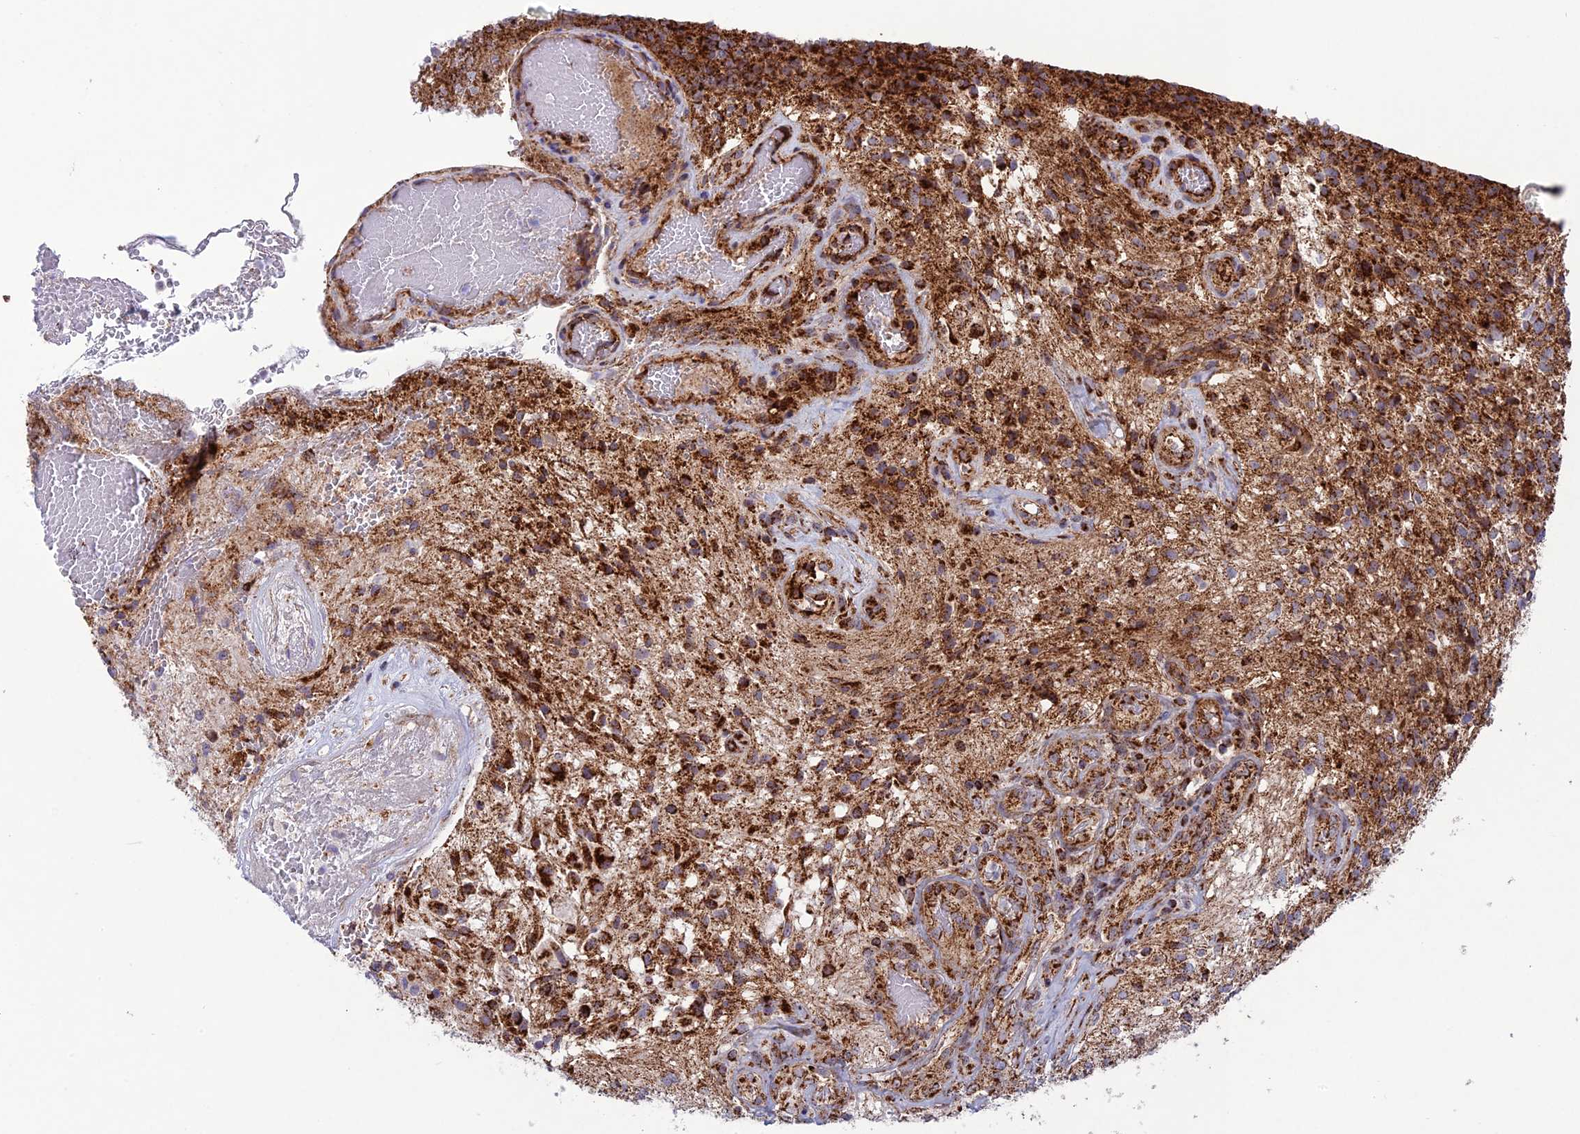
{"staining": {"intensity": "moderate", "quantity": ">75%", "location": "cytoplasmic/membranous"}, "tissue": "glioma", "cell_type": "Tumor cells", "image_type": "cancer", "snomed": [{"axis": "morphology", "description": "Glioma, malignant, High grade"}, {"axis": "topography", "description": "Brain"}], "caption": "Moderate cytoplasmic/membranous positivity is seen in approximately >75% of tumor cells in malignant glioma (high-grade). (DAB IHC with brightfield microscopy, high magnification).", "gene": "MRPS18B", "patient": {"sex": "male", "age": 56}}